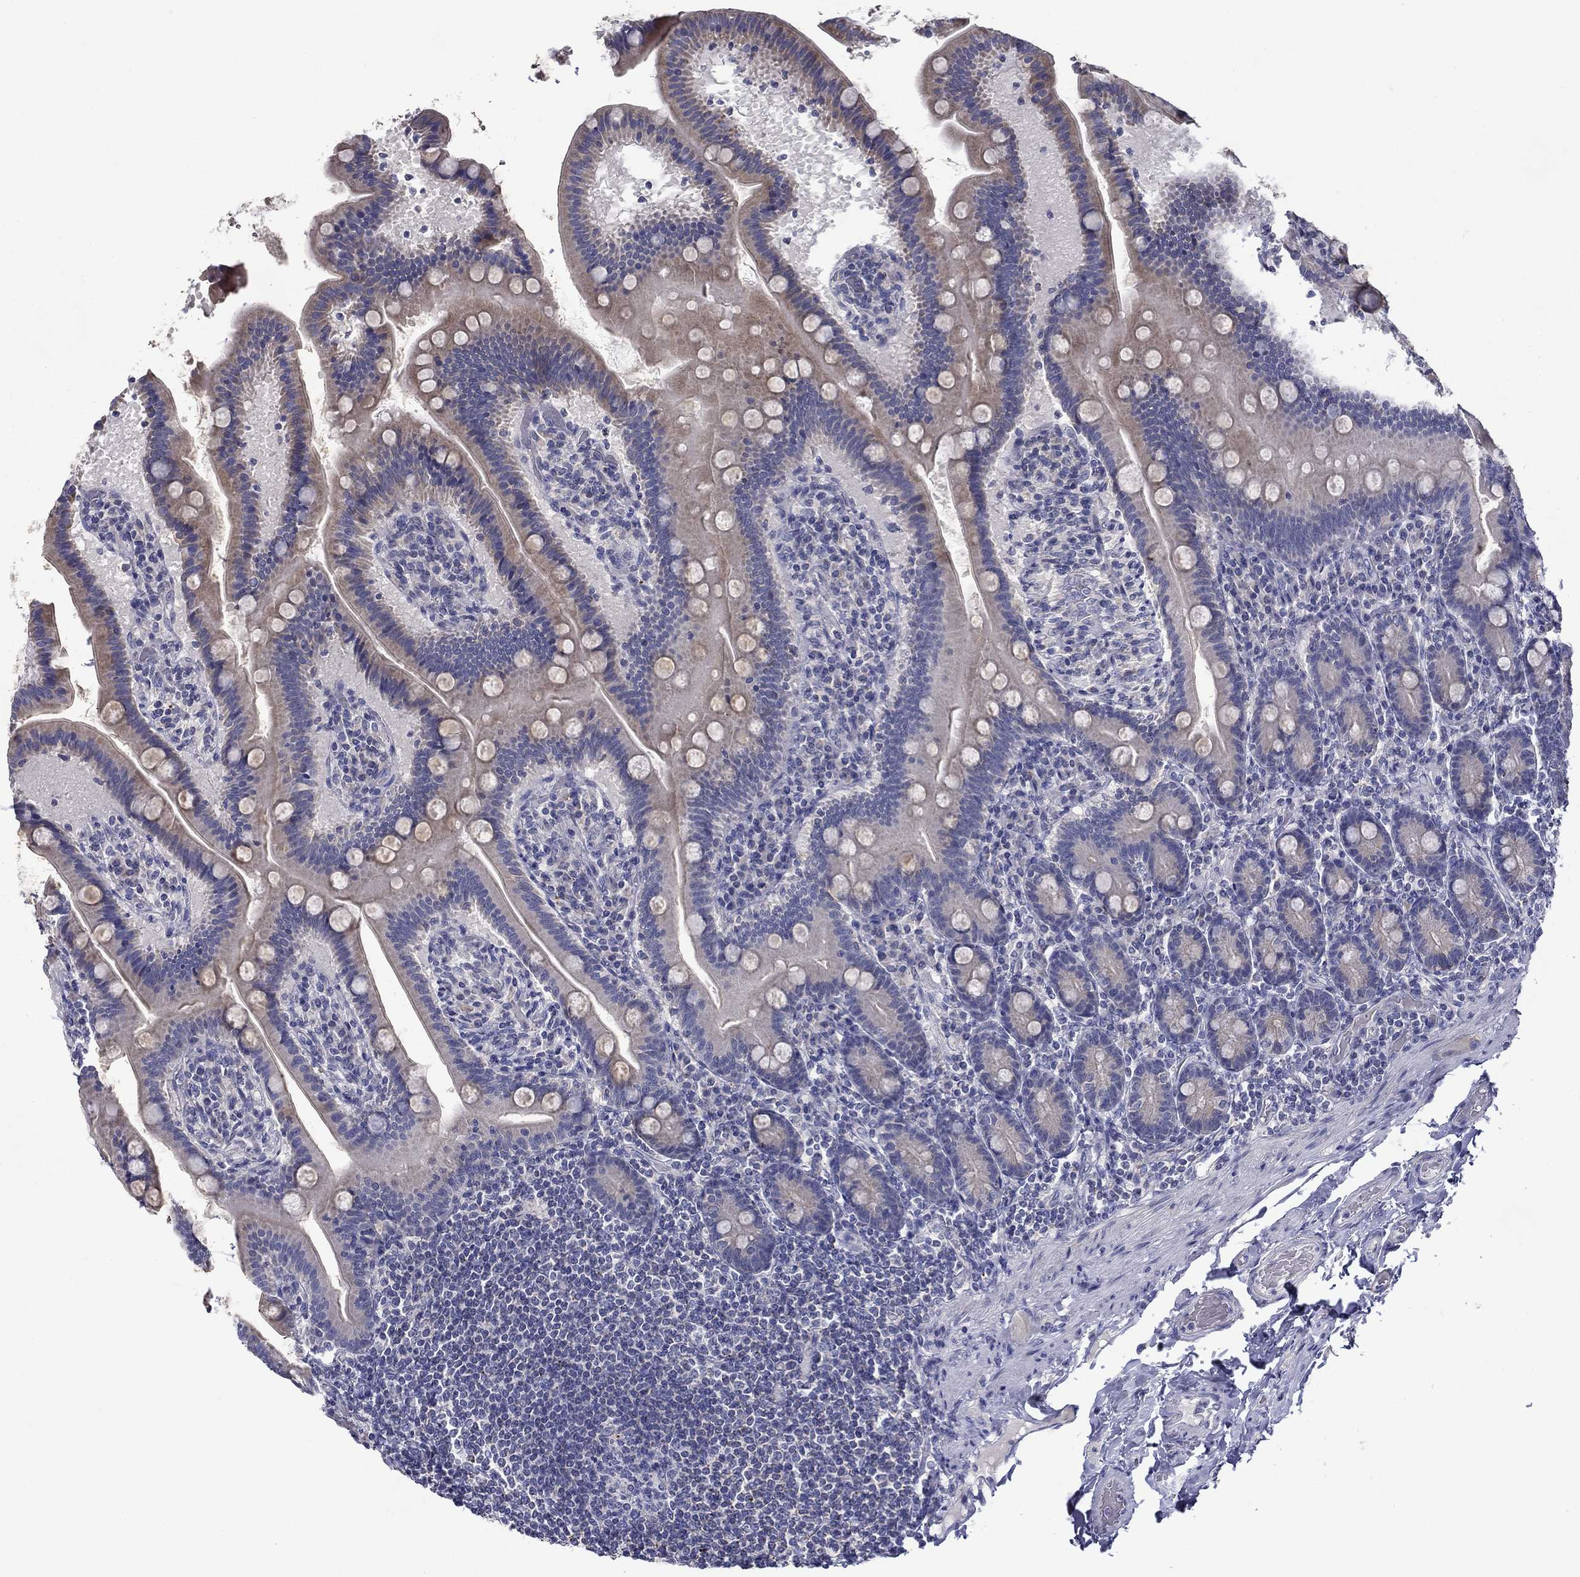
{"staining": {"intensity": "negative", "quantity": "none", "location": "none"}, "tissue": "small intestine", "cell_type": "Glandular cells", "image_type": "normal", "snomed": [{"axis": "morphology", "description": "Normal tissue, NOS"}, {"axis": "topography", "description": "Small intestine"}], "caption": "Protein analysis of benign small intestine shows no significant staining in glandular cells.", "gene": "SPATA7", "patient": {"sex": "male", "age": 66}}